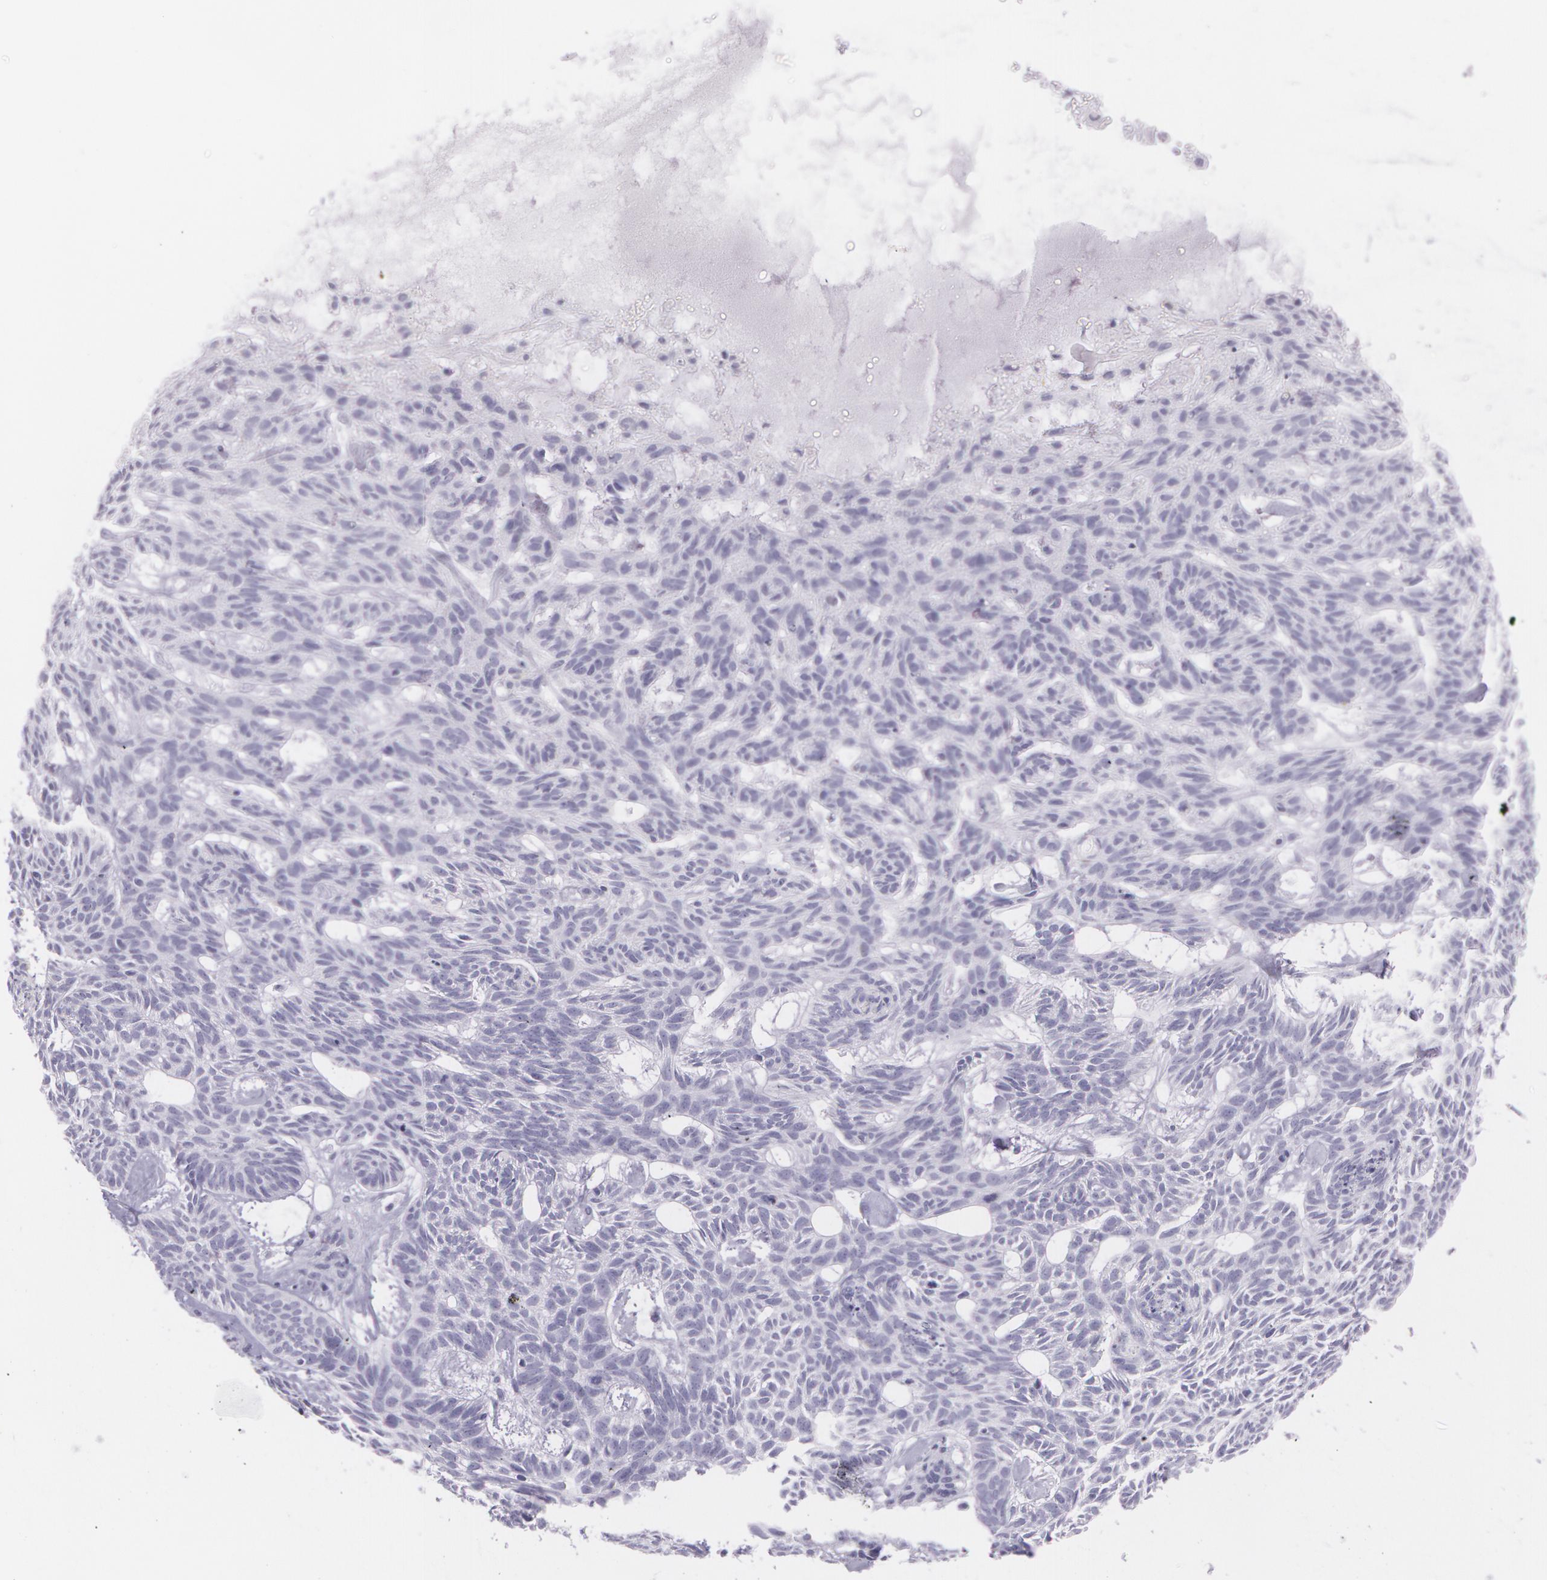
{"staining": {"intensity": "negative", "quantity": "none", "location": "none"}, "tissue": "skin cancer", "cell_type": "Tumor cells", "image_type": "cancer", "snomed": [{"axis": "morphology", "description": "Basal cell carcinoma"}, {"axis": "topography", "description": "Skin"}], "caption": "Tumor cells are negative for brown protein staining in skin cancer (basal cell carcinoma).", "gene": "SNCG", "patient": {"sex": "male", "age": 75}}